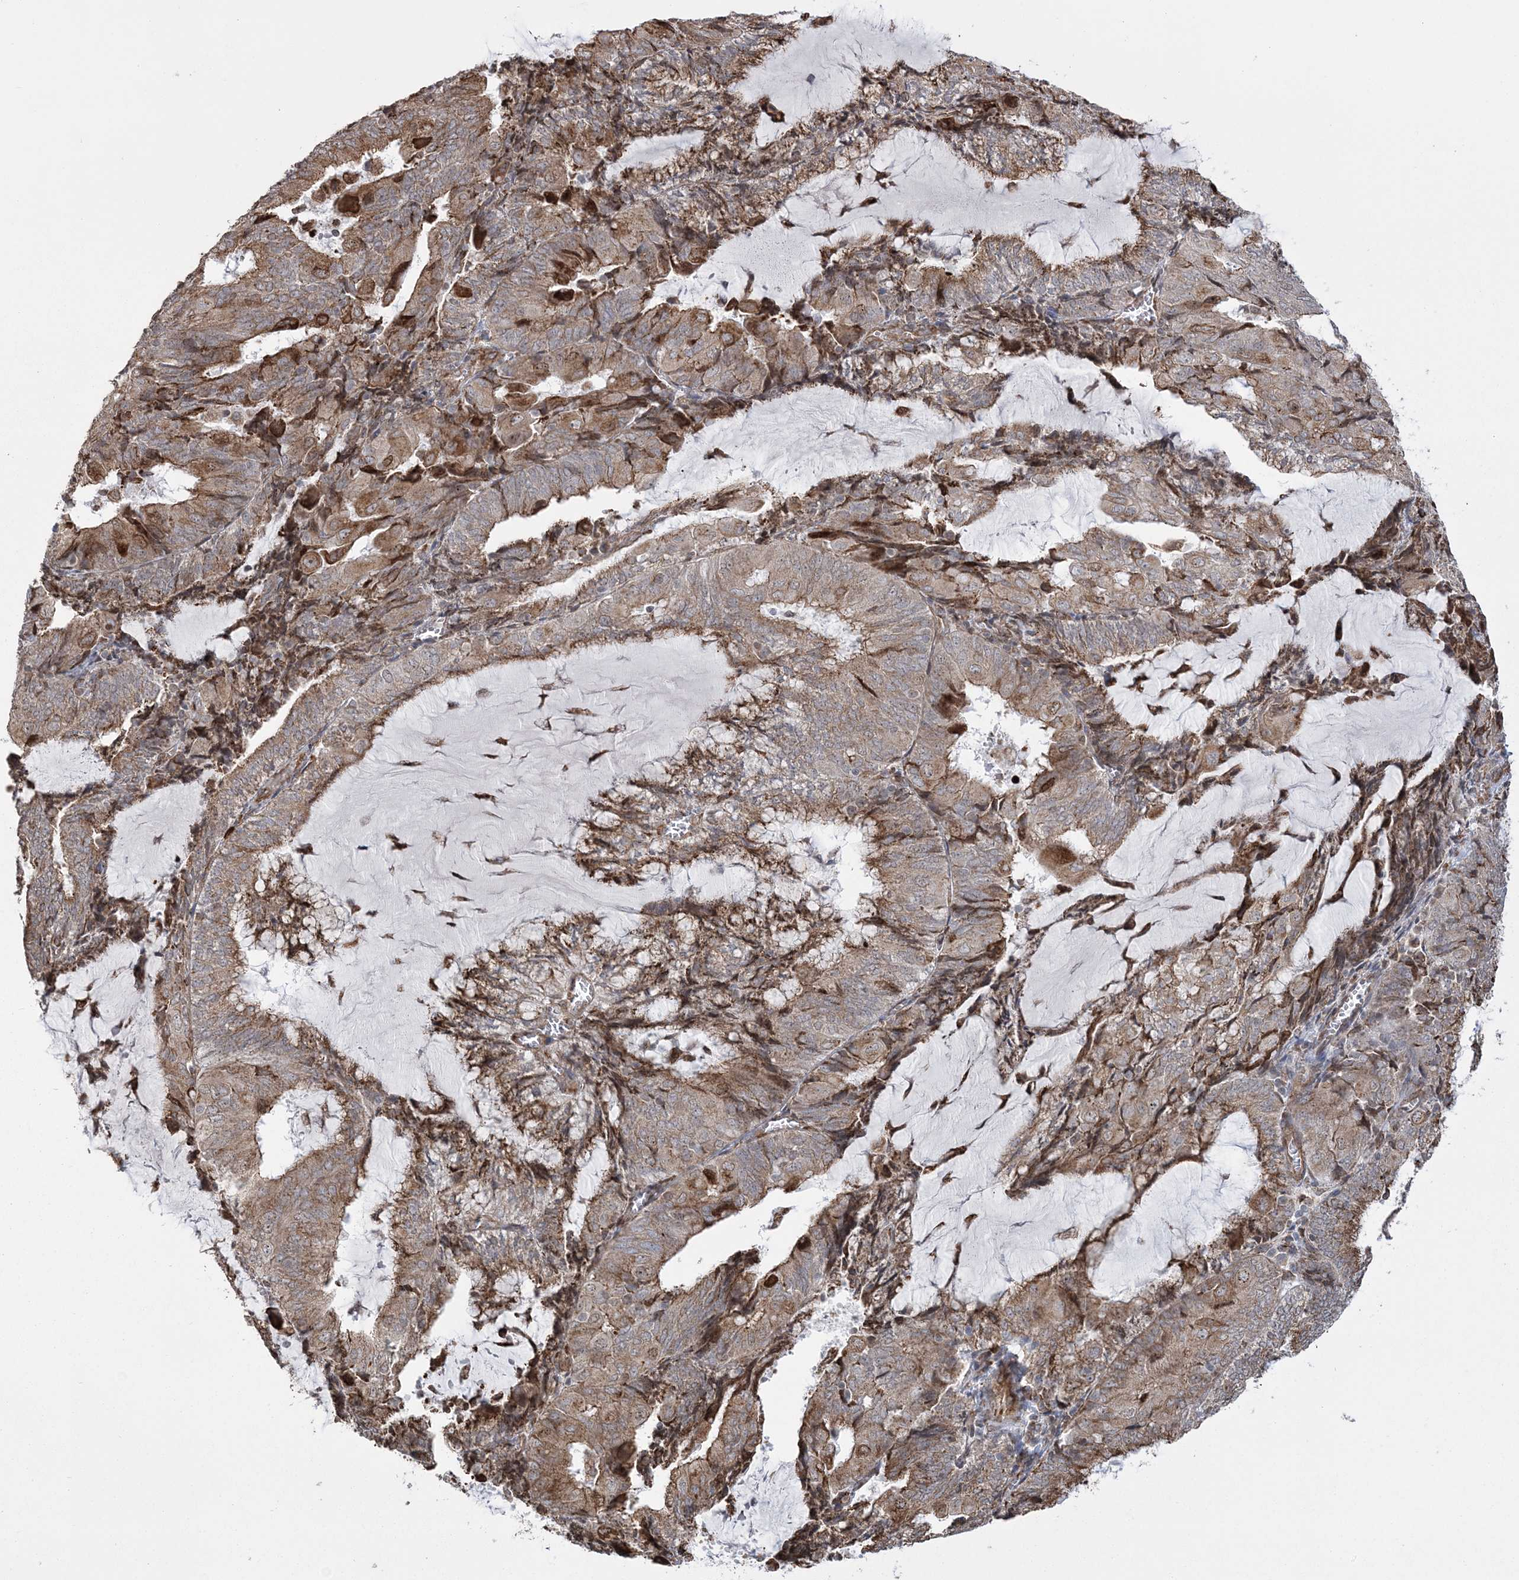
{"staining": {"intensity": "moderate", "quantity": ">75%", "location": "cytoplasmic/membranous"}, "tissue": "endometrial cancer", "cell_type": "Tumor cells", "image_type": "cancer", "snomed": [{"axis": "morphology", "description": "Adenocarcinoma, NOS"}, {"axis": "topography", "description": "Endometrium"}], "caption": "A brown stain labels moderate cytoplasmic/membranous staining of a protein in endometrial adenocarcinoma tumor cells.", "gene": "EFCAB12", "patient": {"sex": "female", "age": 81}}